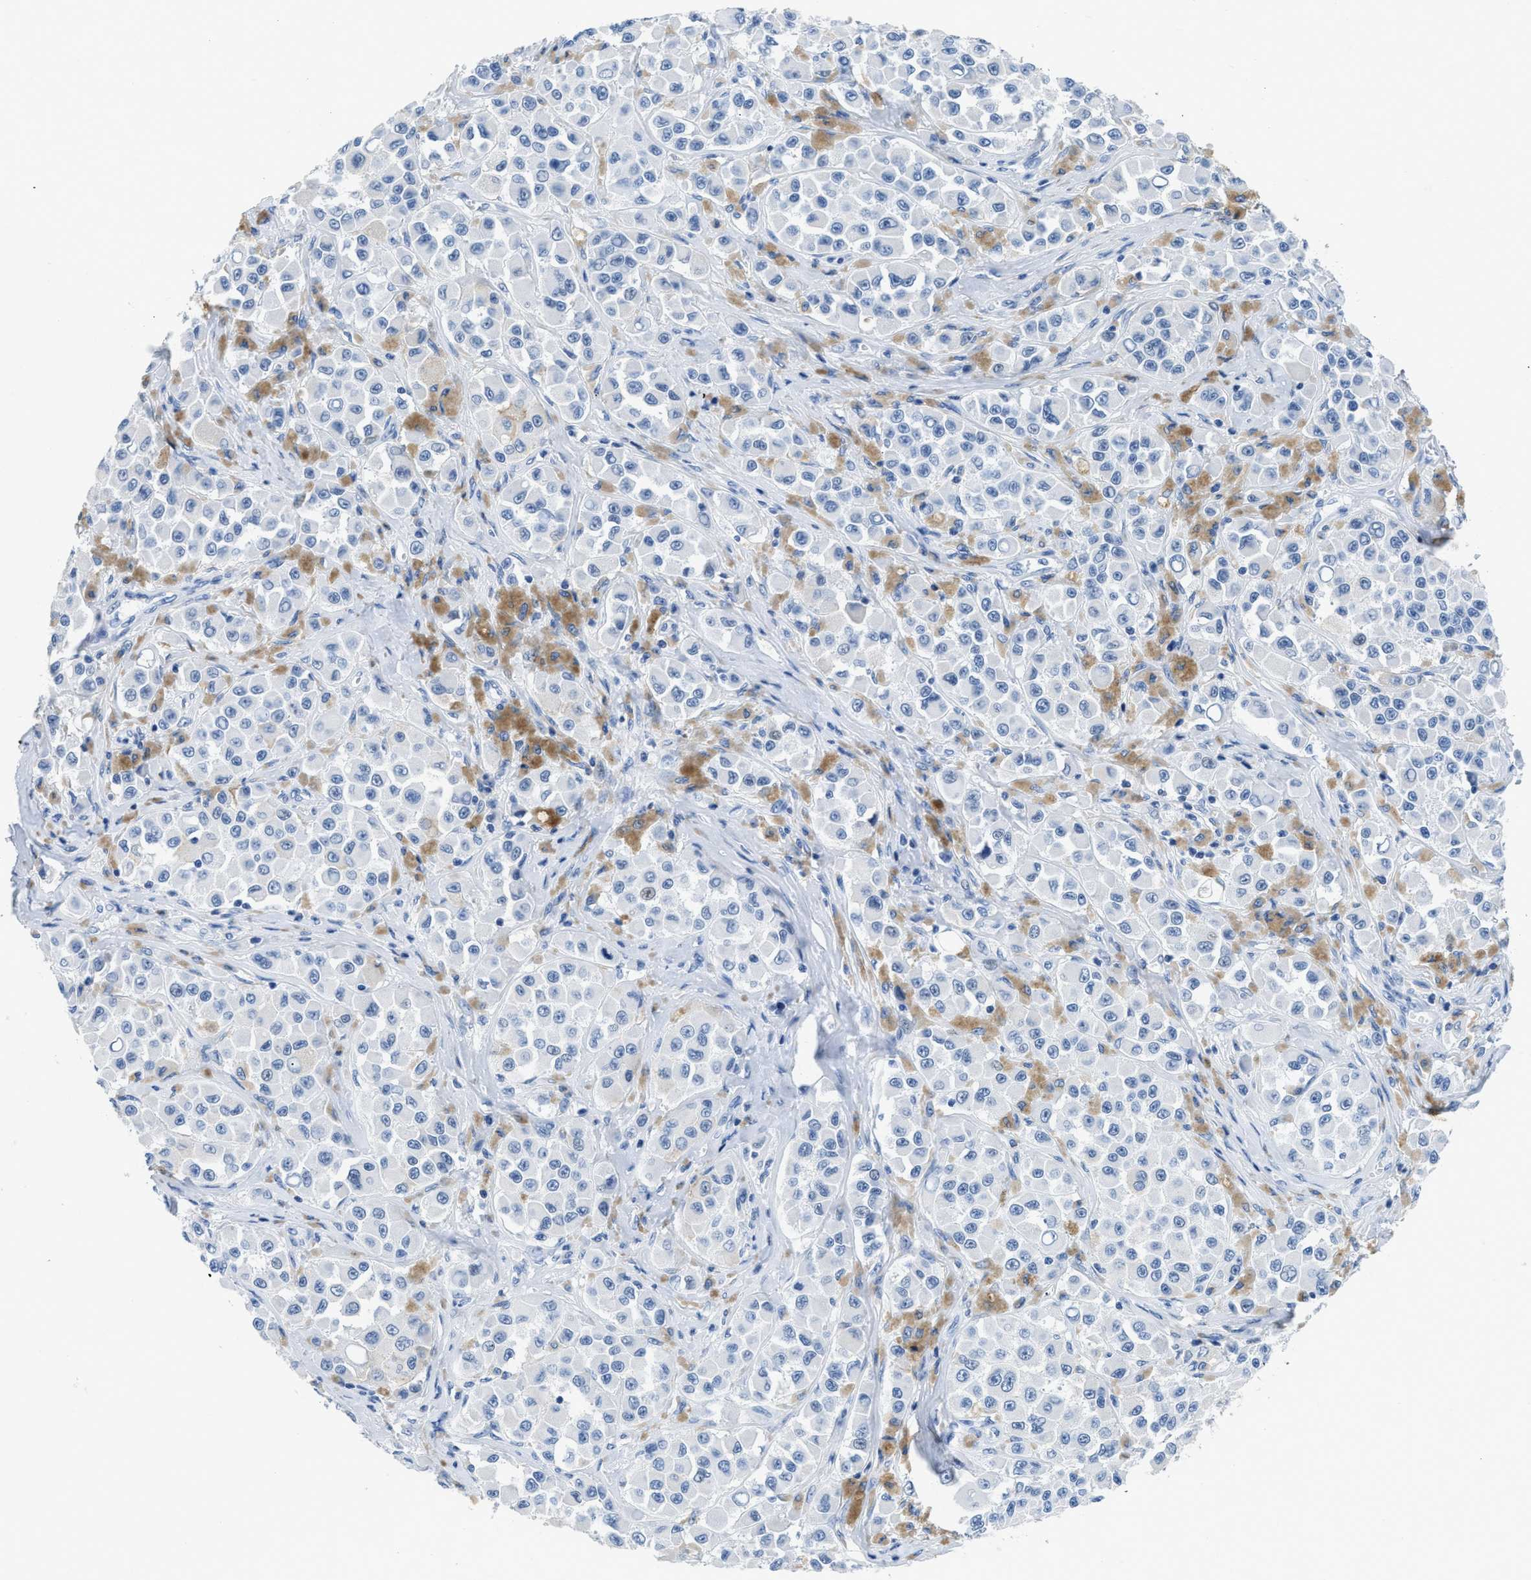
{"staining": {"intensity": "negative", "quantity": "none", "location": "none"}, "tissue": "melanoma", "cell_type": "Tumor cells", "image_type": "cancer", "snomed": [{"axis": "morphology", "description": "Malignant melanoma, NOS"}, {"axis": "topography", "description": "Skin"}], "caption": "High power microscopy micrograph of an IHC micrograph of melanoma, revealing no significant staining in tumor cells.", "gene": "NFATC2", "patient": {"sex": "male", "age": 84}}